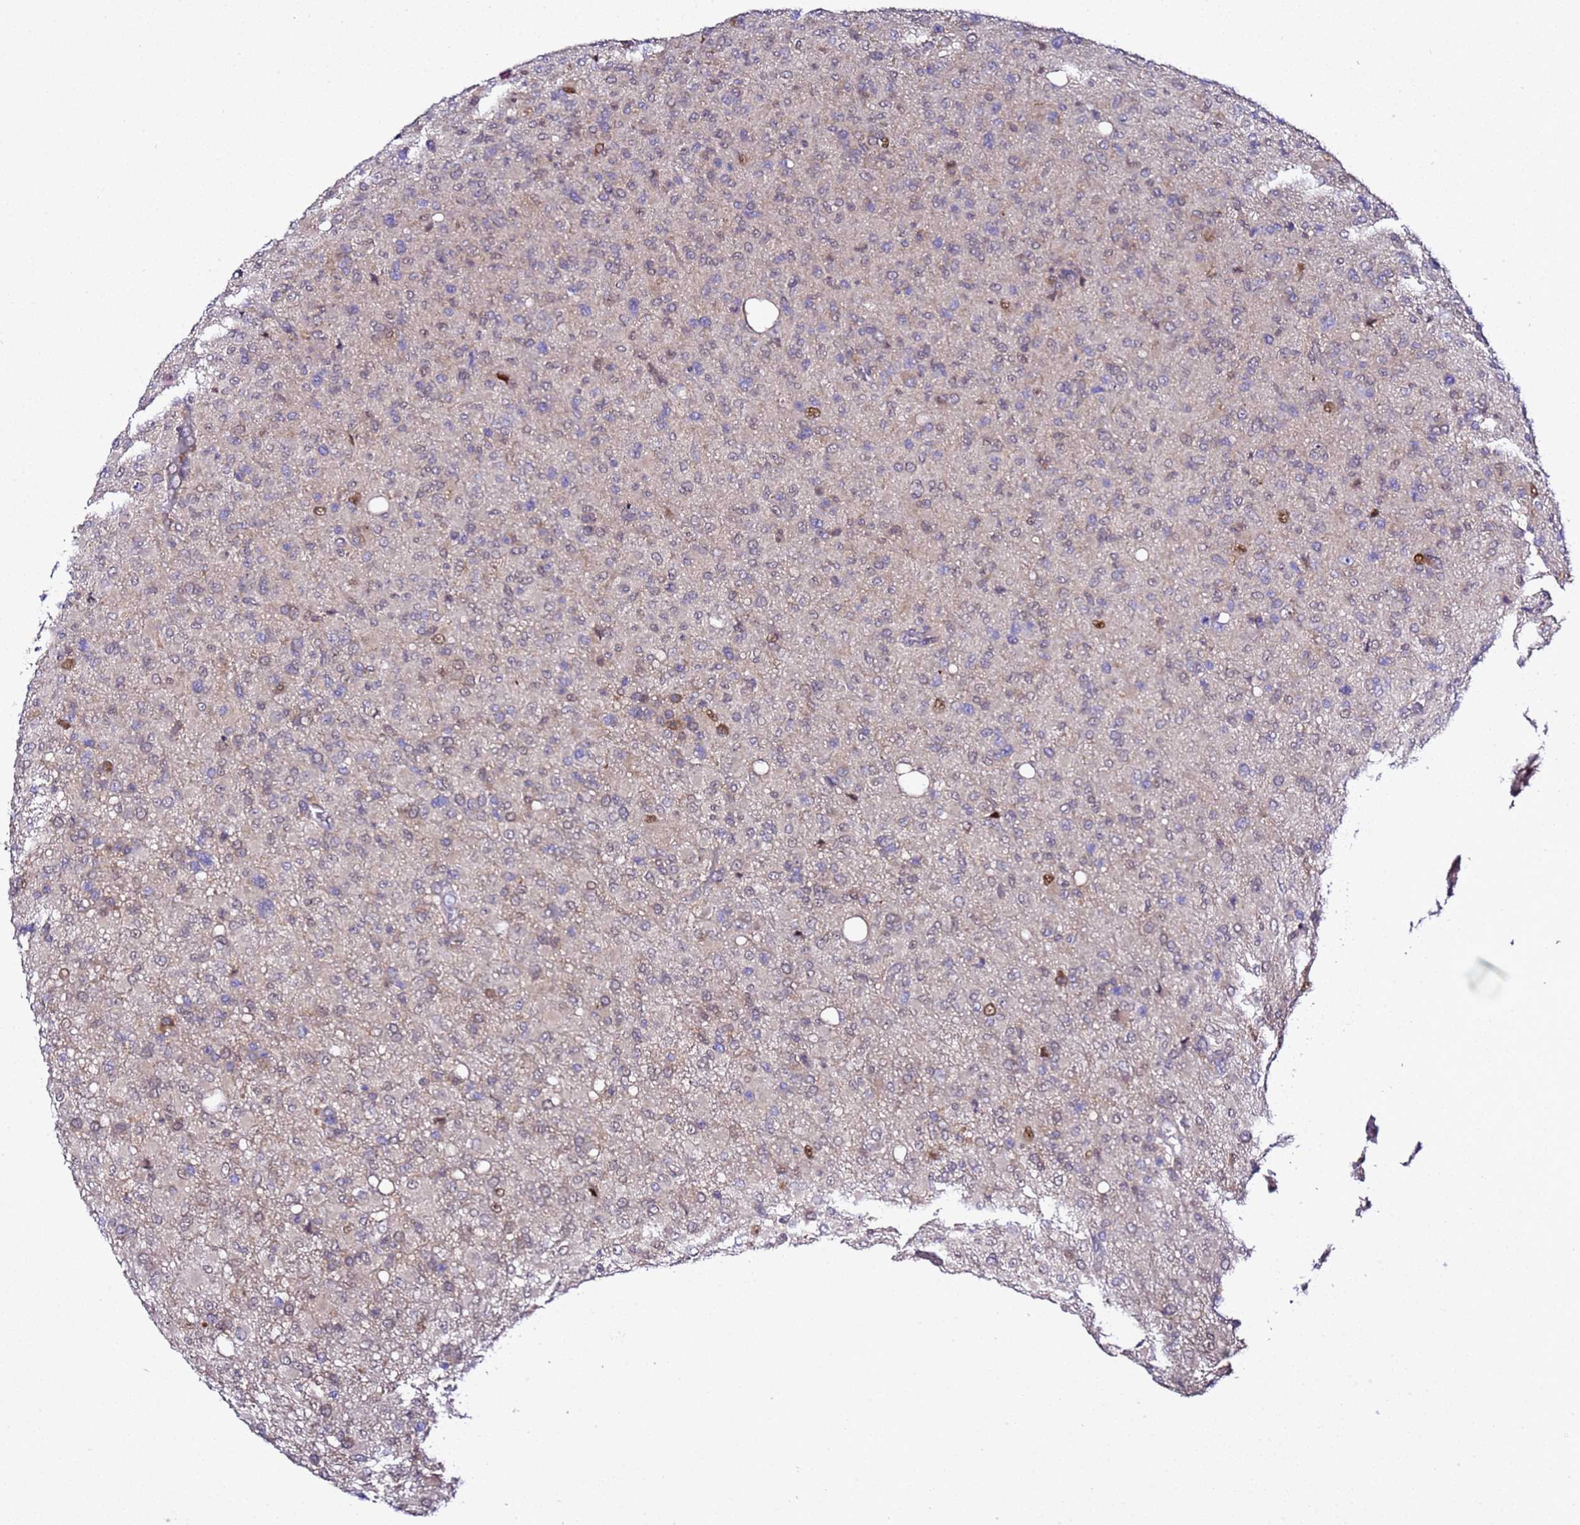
{"staining": {"intensity": "moderate", "quantity": "<25%", "location": "nuclear"}, "tissue": "glioma", "cell_type": "Tumor cells", "image_type": "cancer", "snomed": [{"axis": "morphology", "description": "Glioma, malignant, High grade"}, {"axis": "topography", "description": "Brain"}], "caption": "Tumor cells reveal moderate nuclear expression in about <25% of cells in glioma. (Brightfield microscopy of DAB IHC at high magnification).", "gene": "ALG3", "patient": {"sex": "female", "age": 57}}